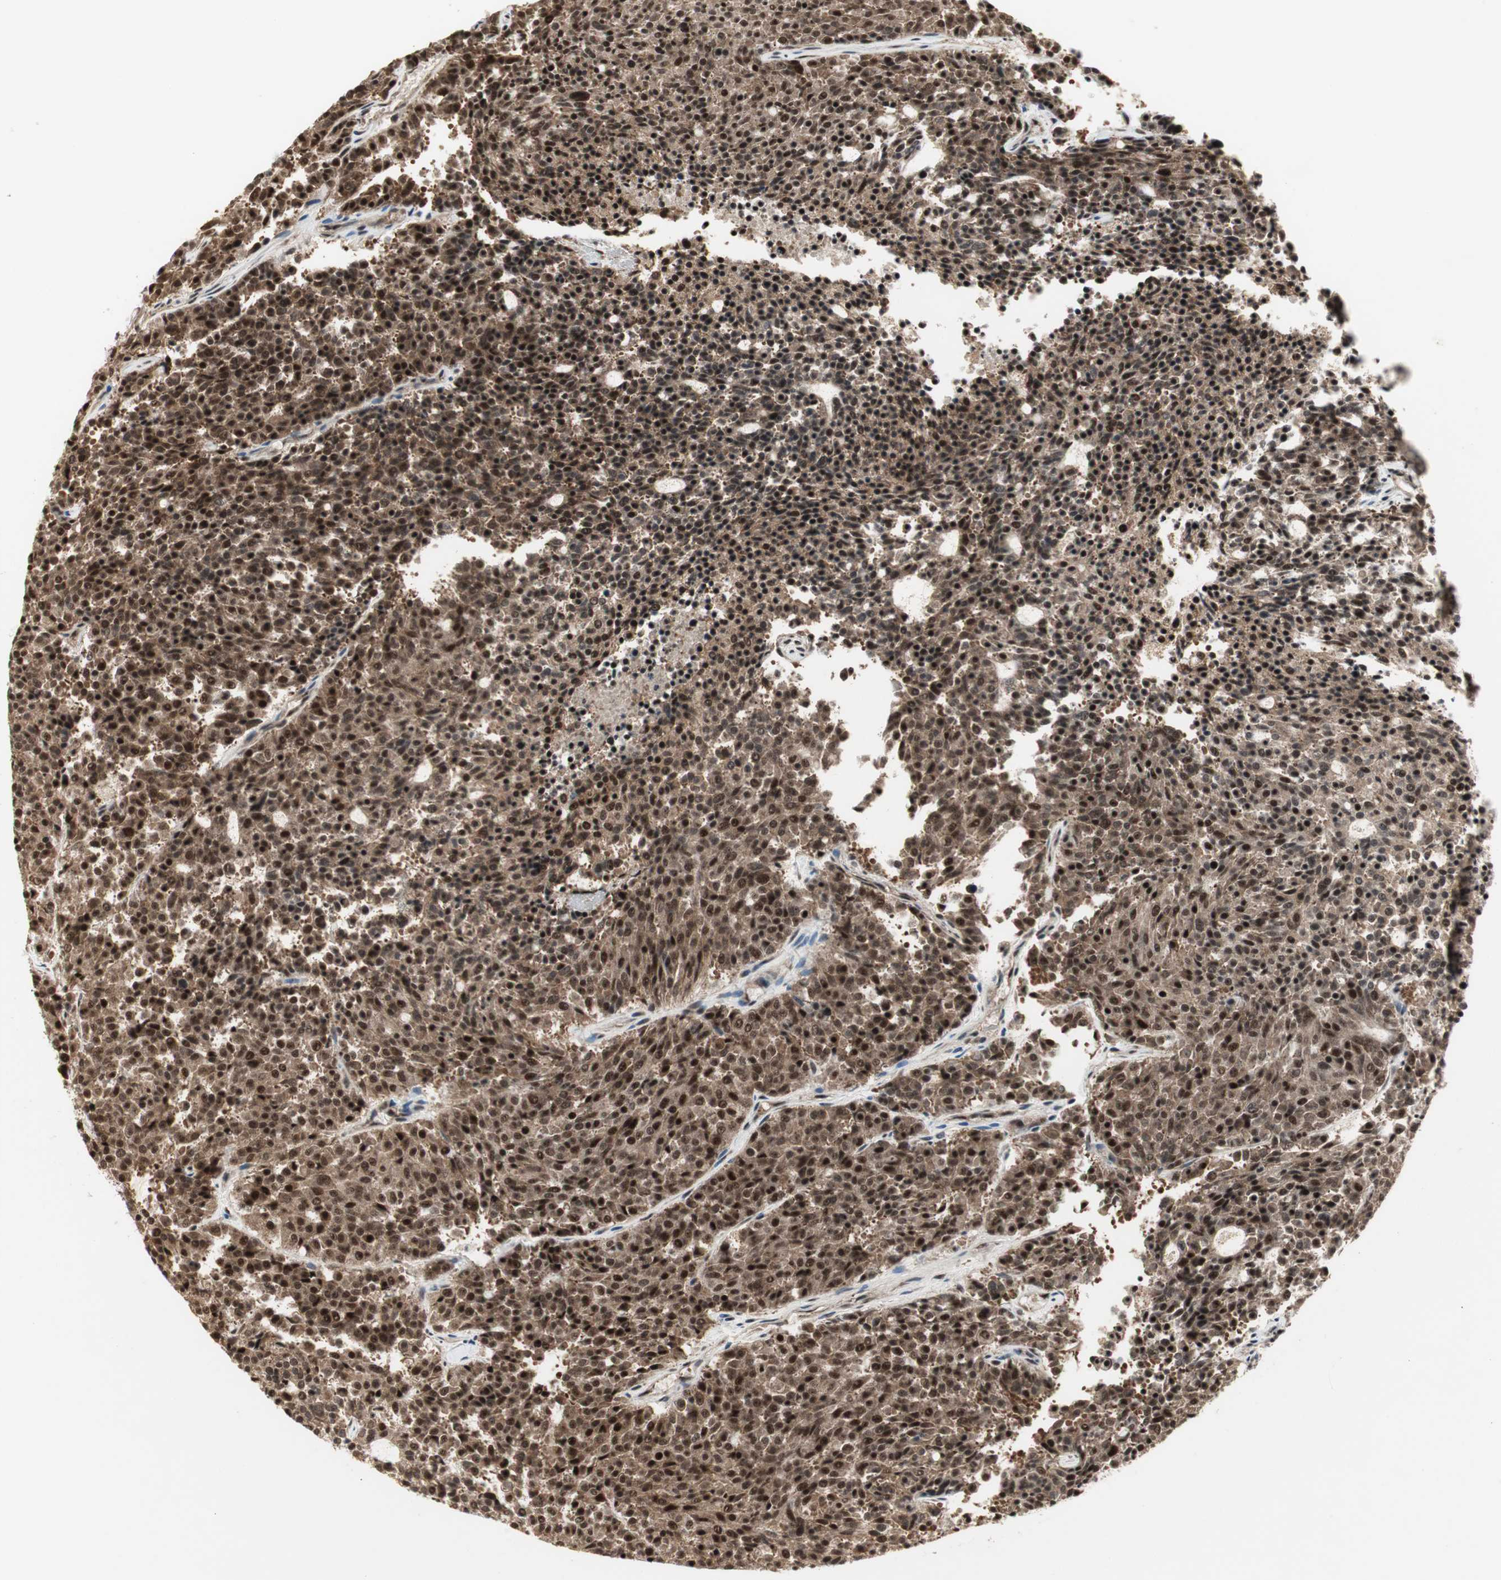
{"staining": {"intensity": "strong", "quantity": ">75%", "location": "cytoplasmic/membranous,nuclear"}, "tissue": "carcinoid", "cell_type": "Tumor cells", "image_type": "cancer", "snomed": [{"axis": "morphology", "description": "Carcinoid, malignant, NOS"}, {"axis": "topography", "description": "Pancreas"}], "caption": "IHC photomicrograph of carcinoid stained for a protein (brown), which exhibits high levels of strong cytoplasmic/membranous and nuclear positivity in approximately >75% of tumor cells.", "gene": "CSNK2B", "patient": {"sex": "female", "age": 54}}